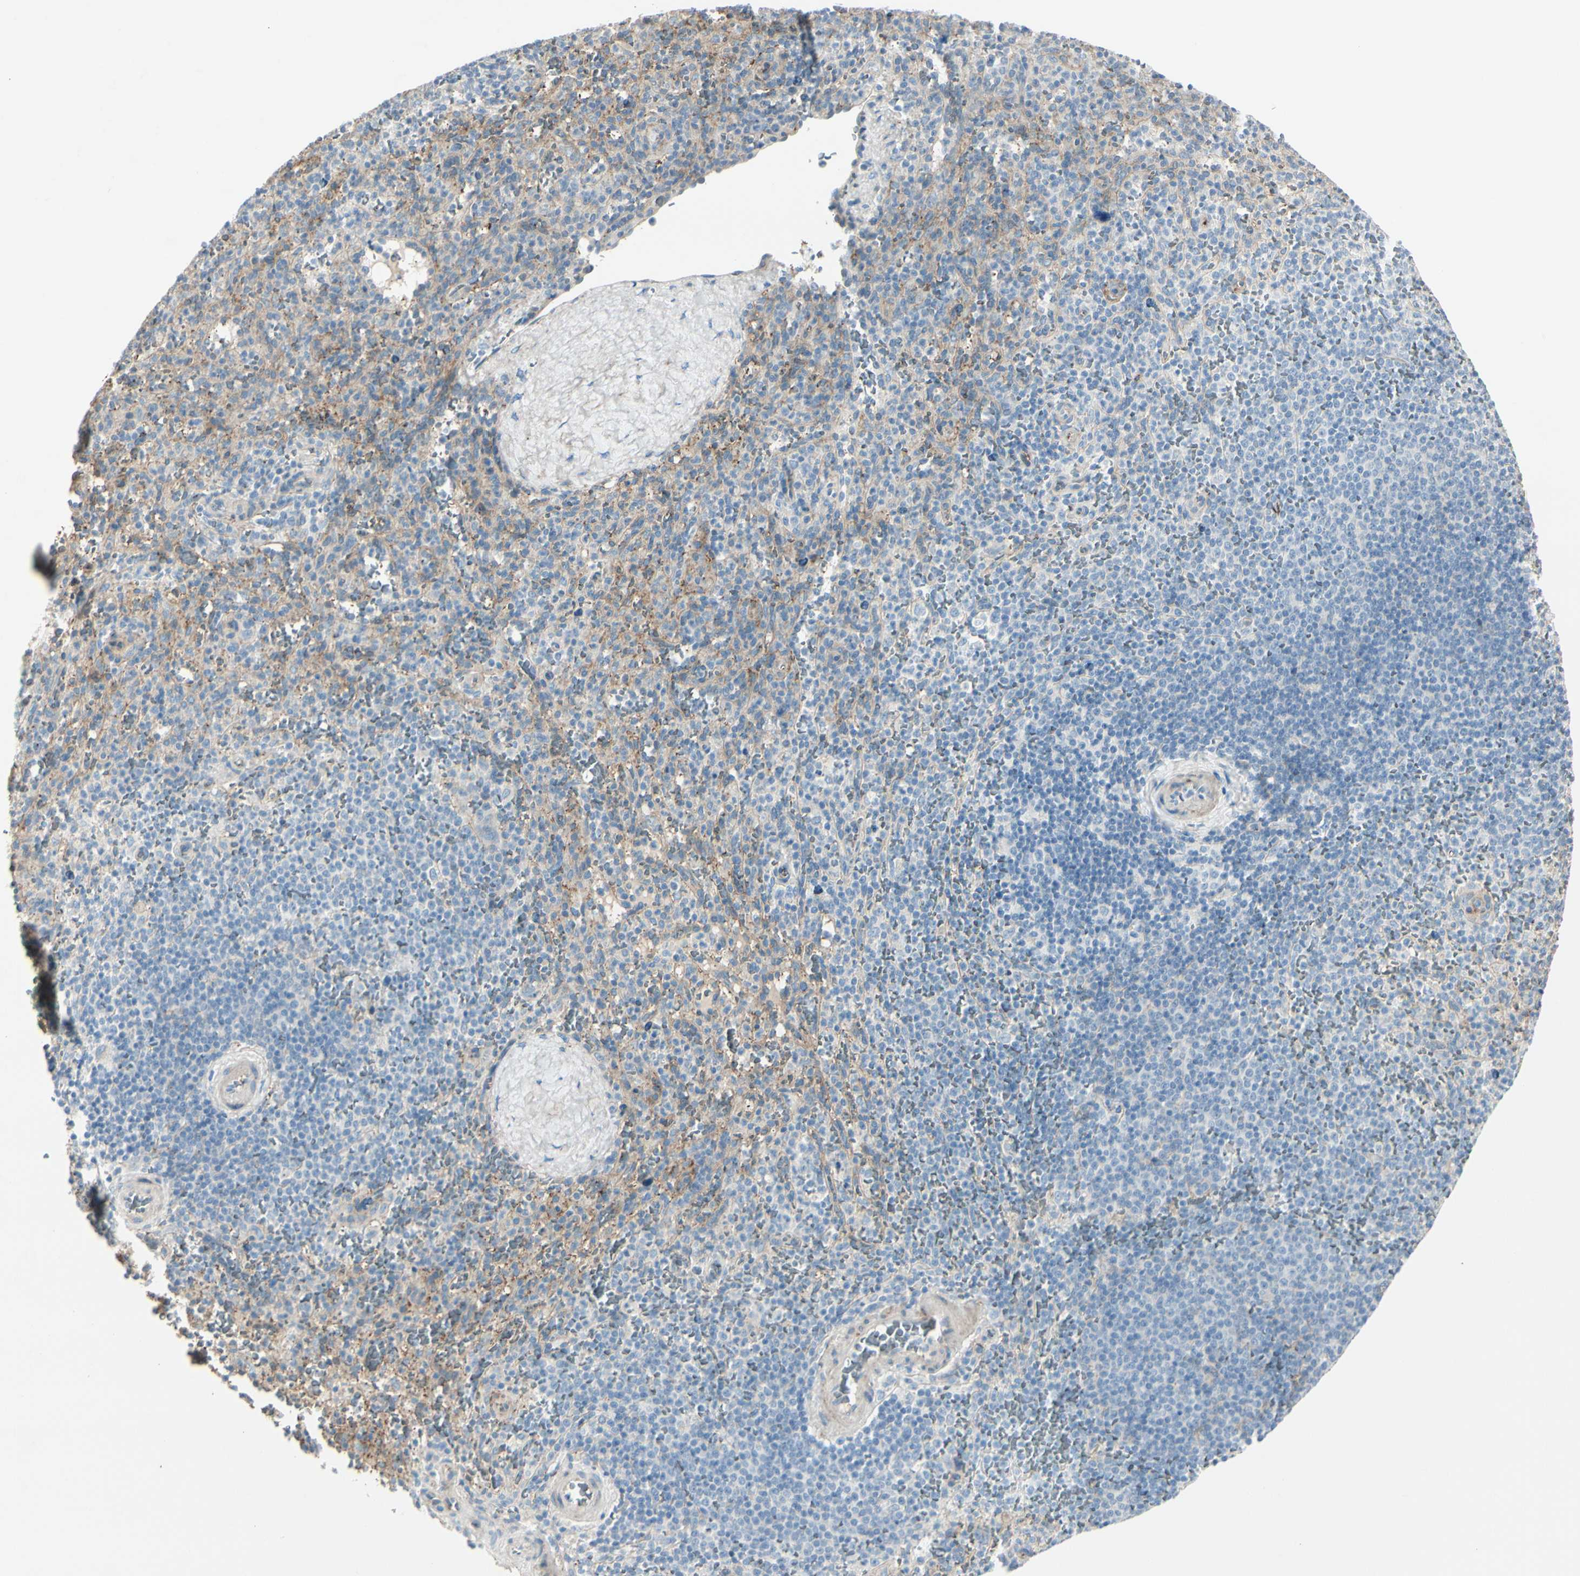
{"staining": {"intensity": "weak", "quantity": "<25%", "location": "cytoplasmic/membranous"}, "tissue": "spleen", "cell_type": "Cells in red pulp", "image_type": "normal", "snomed": [{"axis": "morphology", "description": "Normal tissue, NOS"}, {"axis": "topography", "description": "Spleen"}], "caption": "Micrograph shows no significant protein positivity in cells in red pulp of normal spleen. (Stains: DAB (3,3'-diaminobenzidine) IHC with hematoxylin counter stain, Microscopy: brightfield microscopy at high magnification).", "gene": "CACNA2D1", "patient": {"sex": "male", "age": 36}}